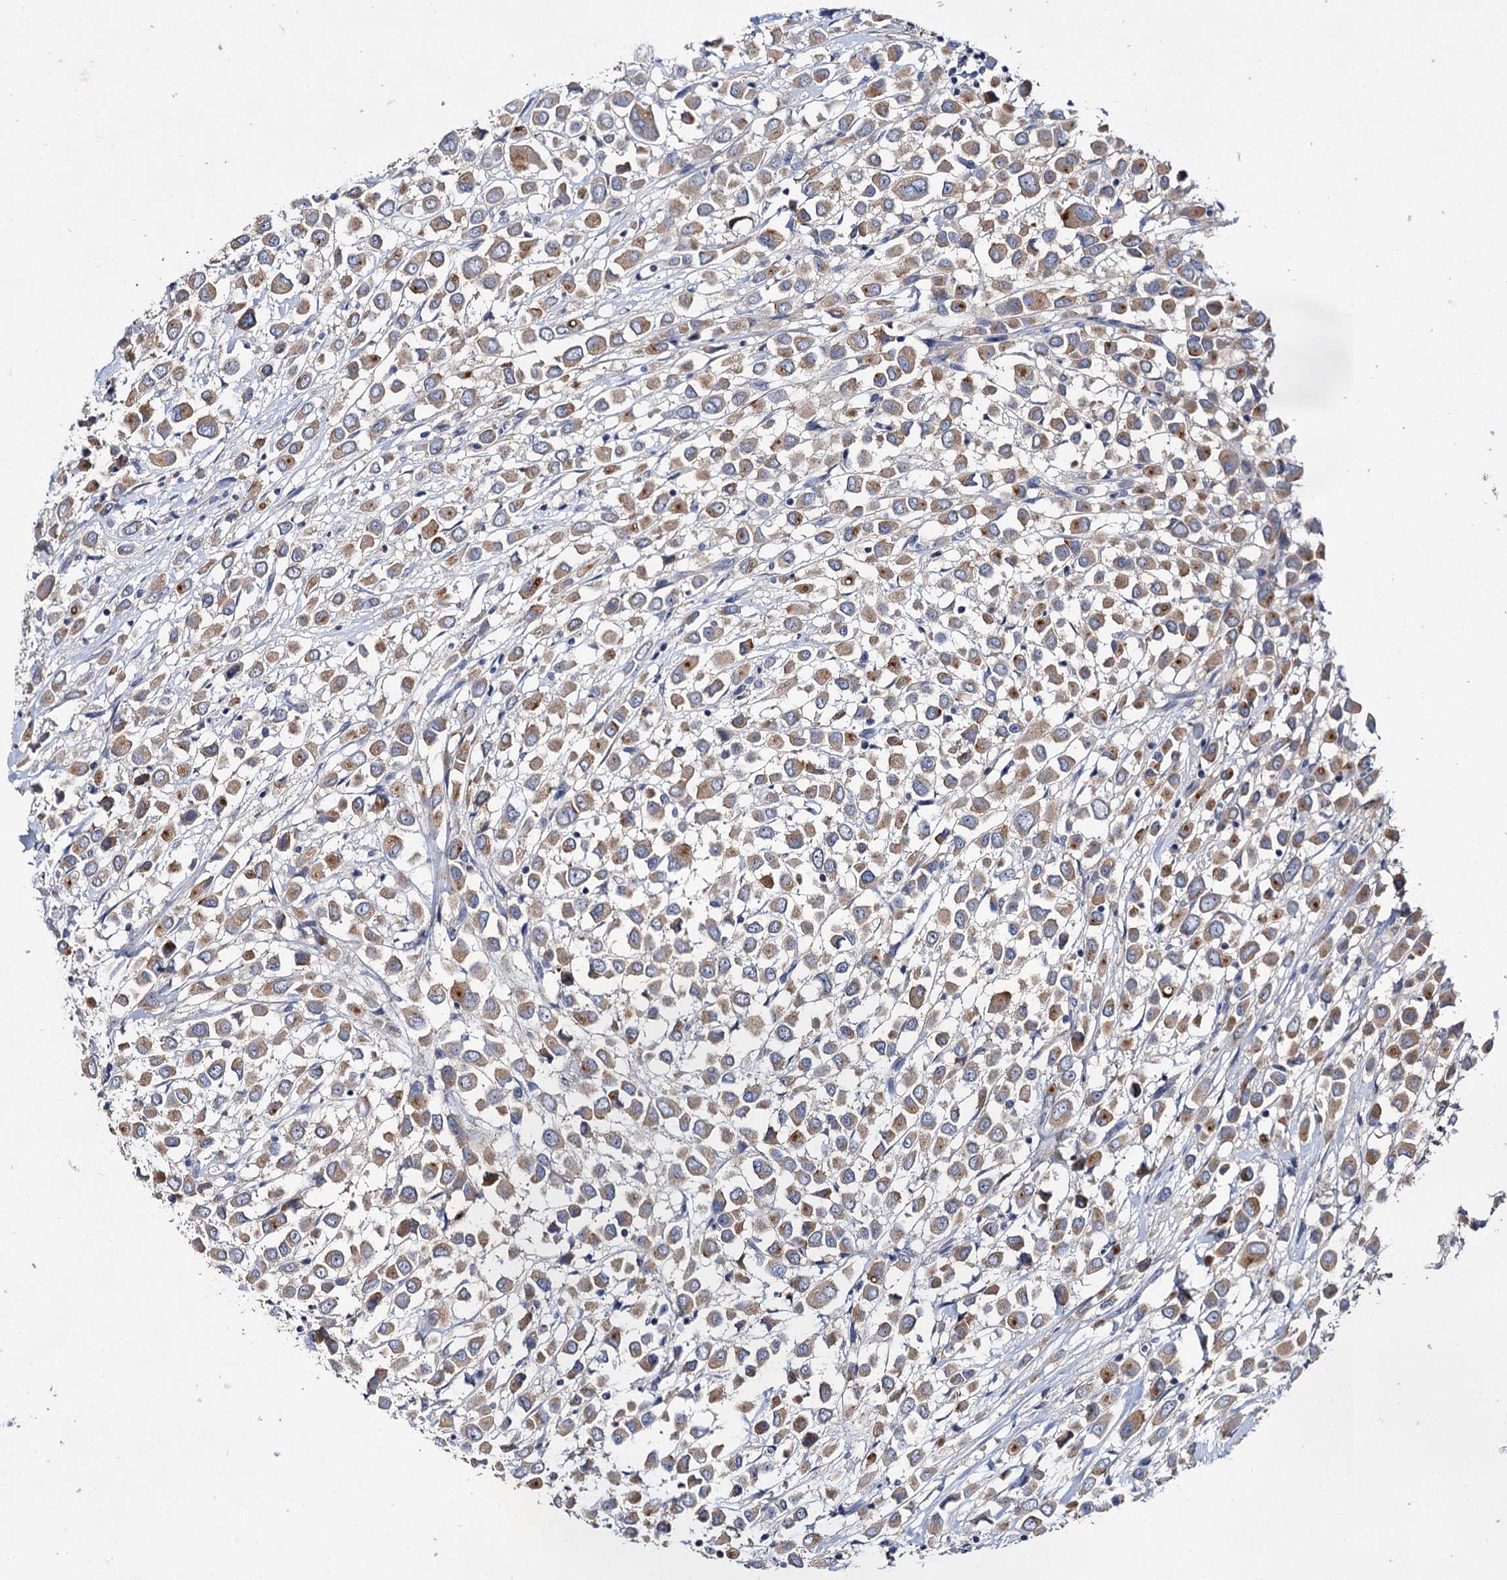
{"staining": {"intensity": "moderate", "quantity": ">75%", "location": "cytoplasmic/membranous"}, "tissue": "breast cancer", "cell_type": "Tumor cells", "image_type": "cancer", "snomed": [{"axis": "morphology", "description": "Duct carcinoma"}, {"axis": "topography", "description": "Breast"}], "caption": "Breast cancer tissue reveals moderate cytoplasmic/membranous positivity in approximately >75% of tumor cells", "gene": "ATP9A", "patient": {"sex": "female", "age": 61}}